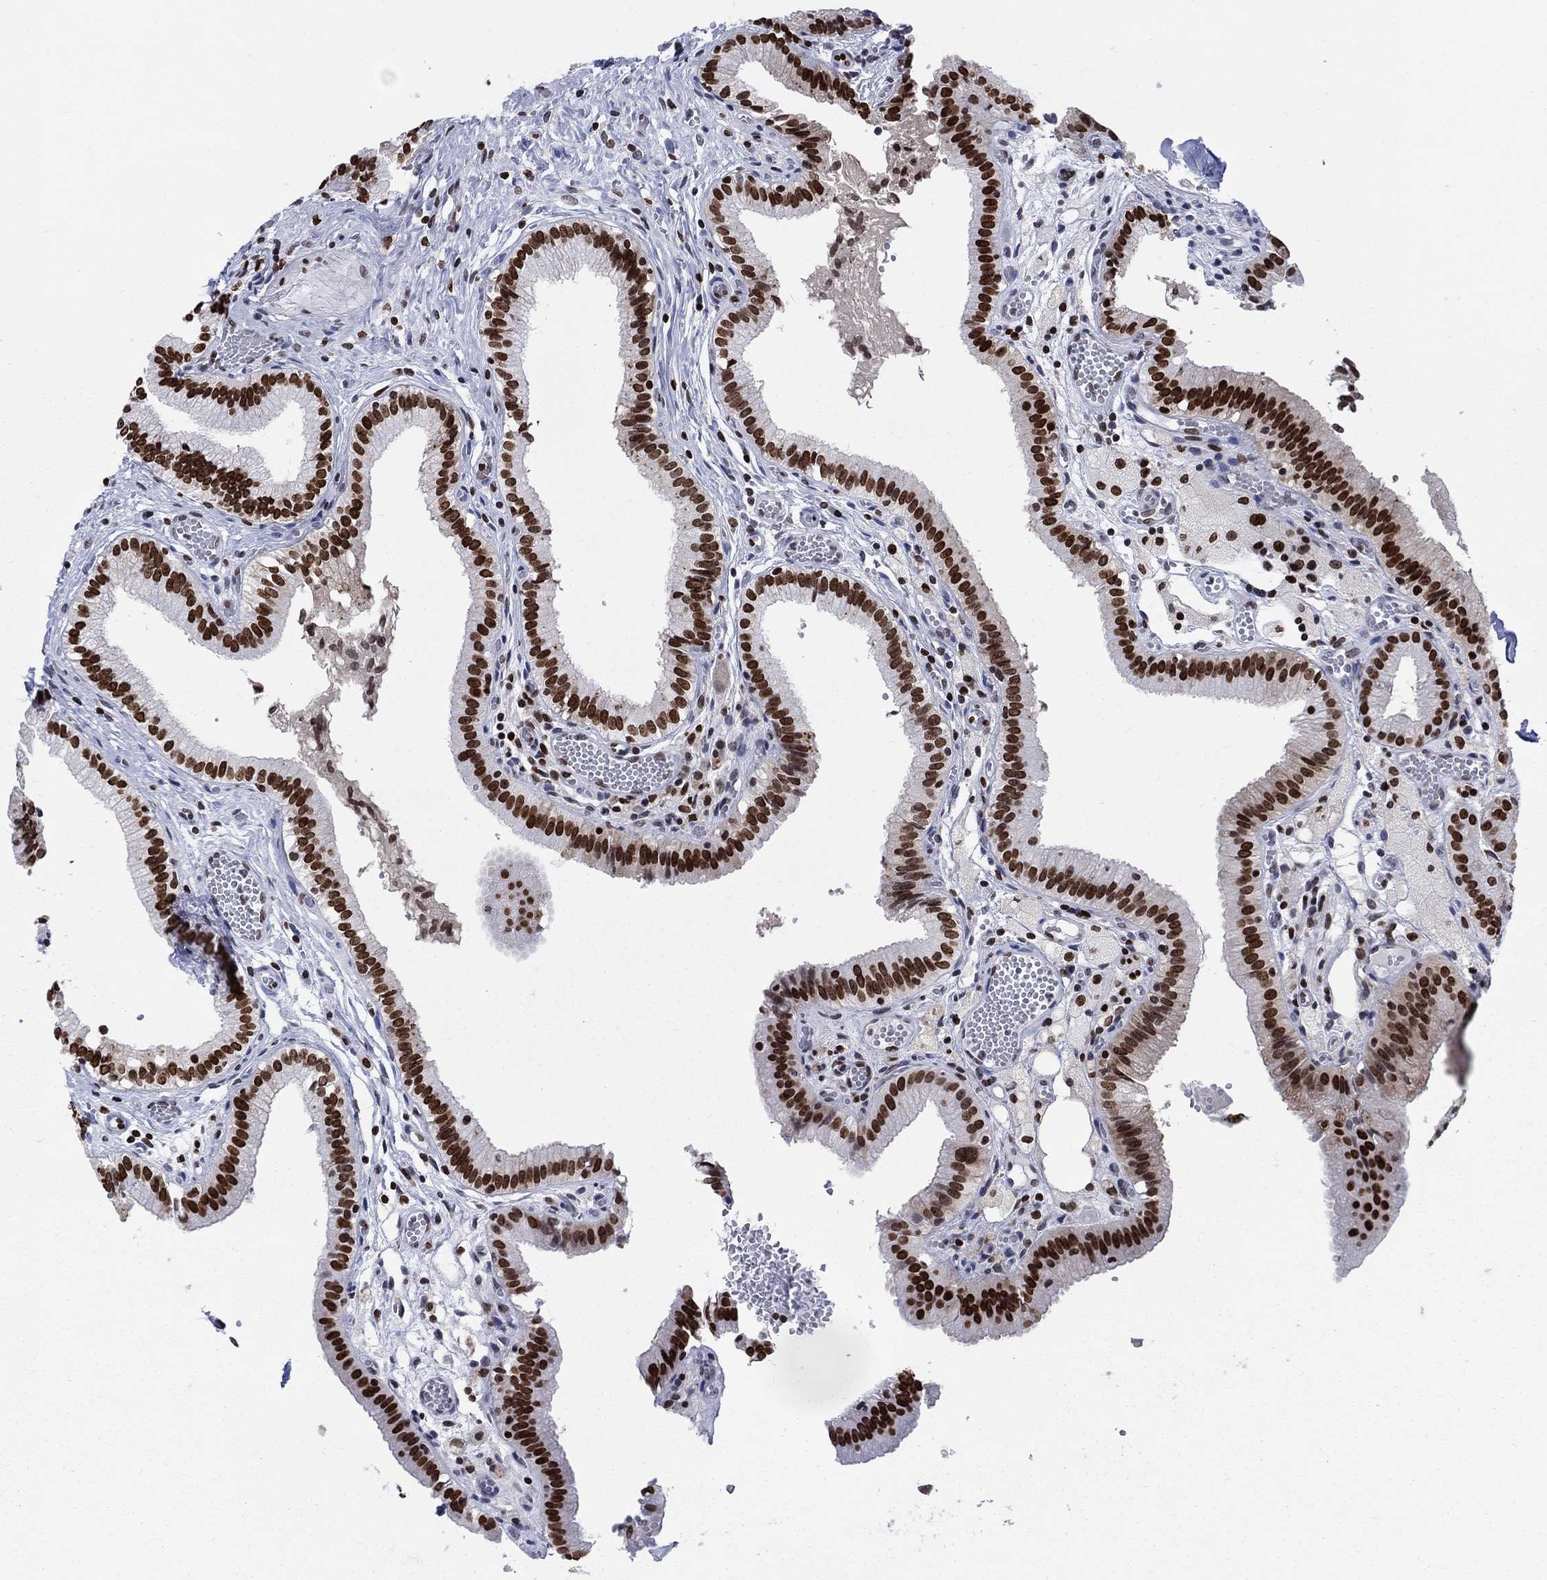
{"staining": {"intensity": "strong", "quantity": ">75%", "location": "nuclear"}, "tissue": "gallbladder", "cell_type": "Glandular cells", "image_type": "normal", "snomed": [{"axis": "morphology", "description": "Normal tissue, NOS"}, {"axis": "topography", "description": "Gallbladder"}], "caption": "IHC micrograph of unremarkable gallbladder: human gallbladder stained using immunohistochemistry displays high levels of strong protein expression localized specifically in the nuclear of glandular cells, appearing as a nuclear brown color.", "gene": "HMGA1", "patient": {"sex": "female", "age": 24}}